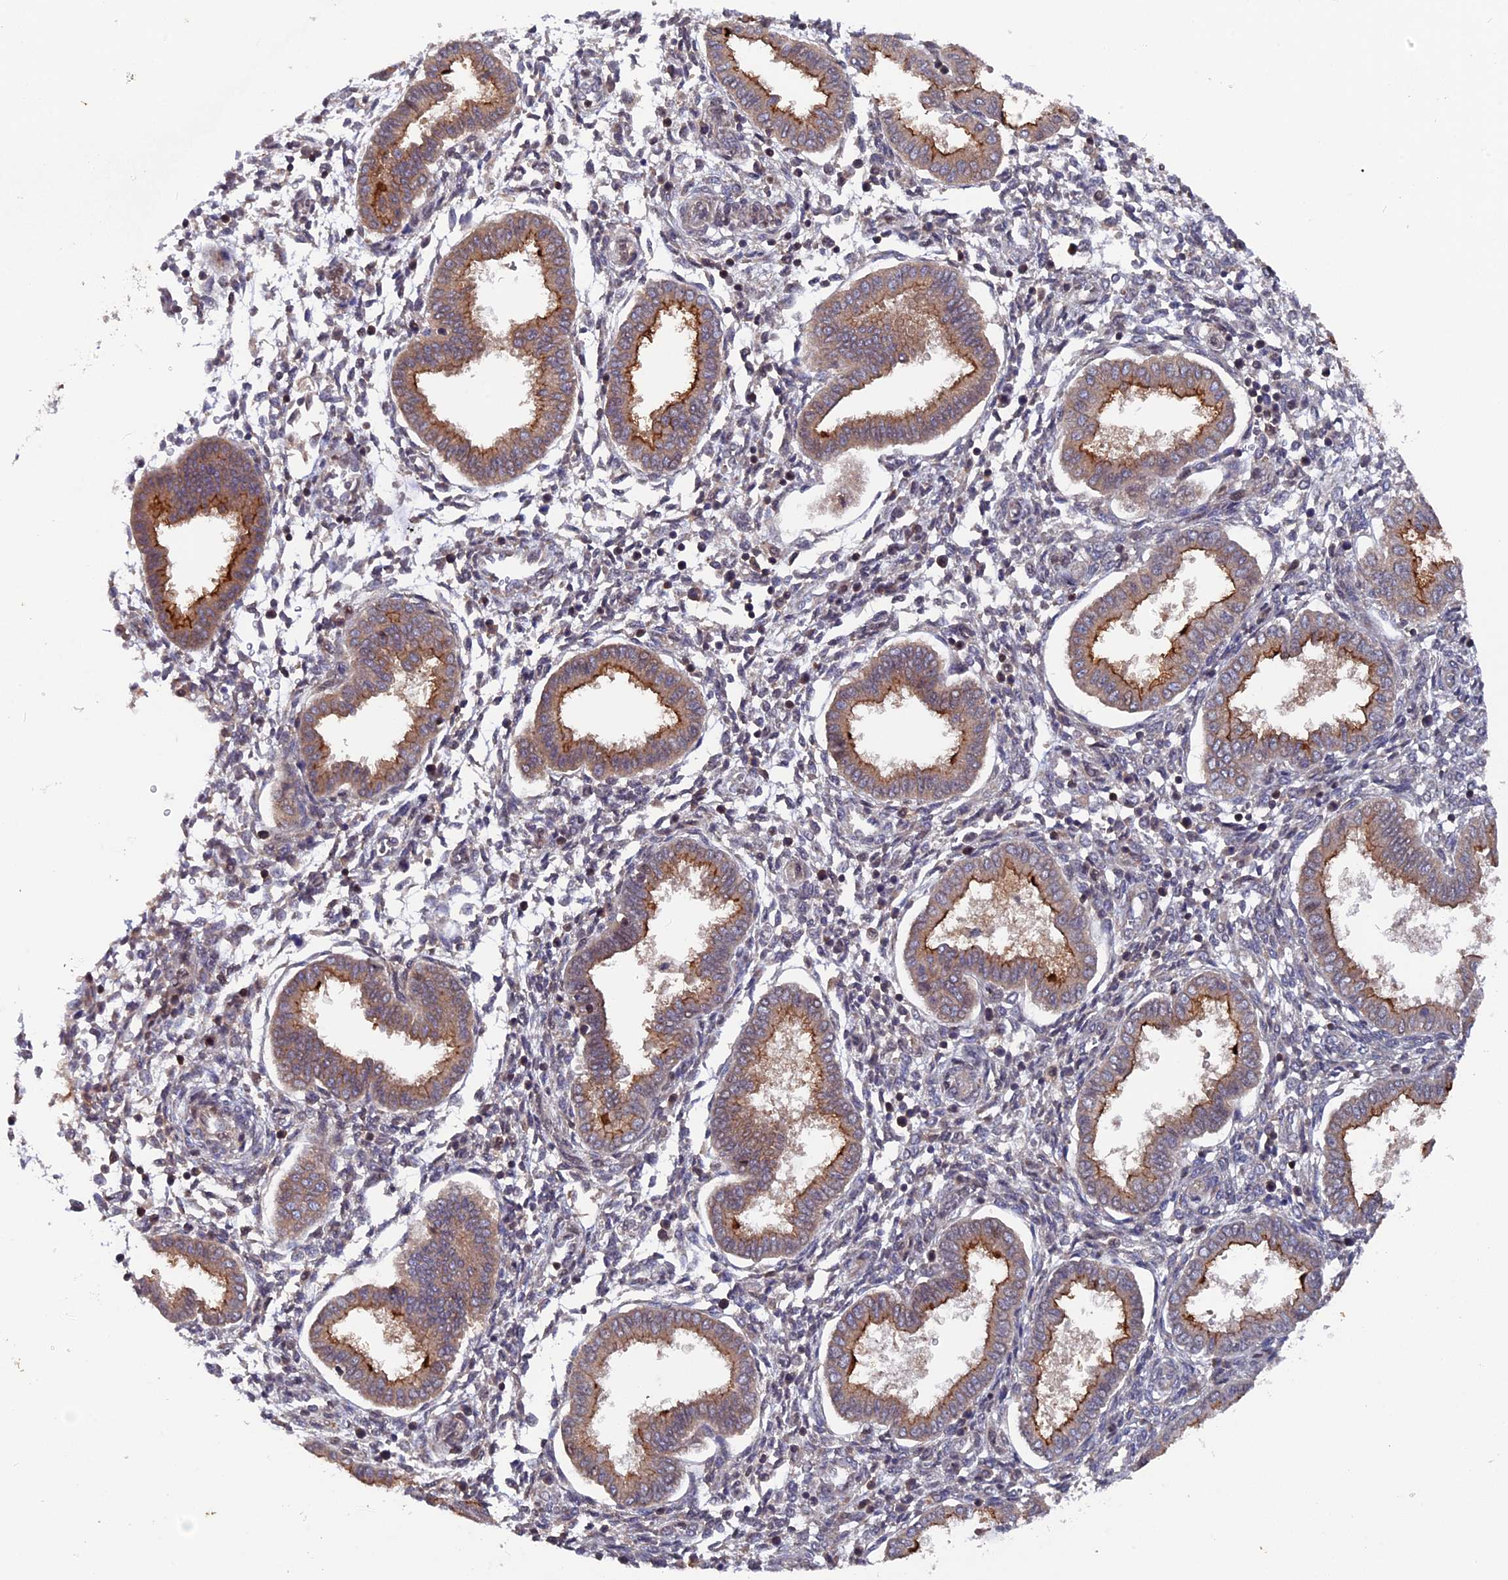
{"staining": {"intensity": "weak", "quantity": "25%-75%", "location": "nuclear"}, "tissue": "endometrium", "cell_type": "Cells in endometrial stroma", "image_type": "normal", "snomed": [{"axis": "morphology", "description": "Normal tissue, NOS"}, {"axis": "topography", "description": "Endometrium"}], "caption": "DAB immunohistochemical staining of normal human endometrium demonstrates weak nuclear protein positivity in approximately 25%-75% of cells in endometrial stroma. Immunohistochemistry (ihc) stains the protein of interest in brown and the nuclei are stained blue.", "gene": "TMC5", "patient": {"sex": "female", "age": 24}}